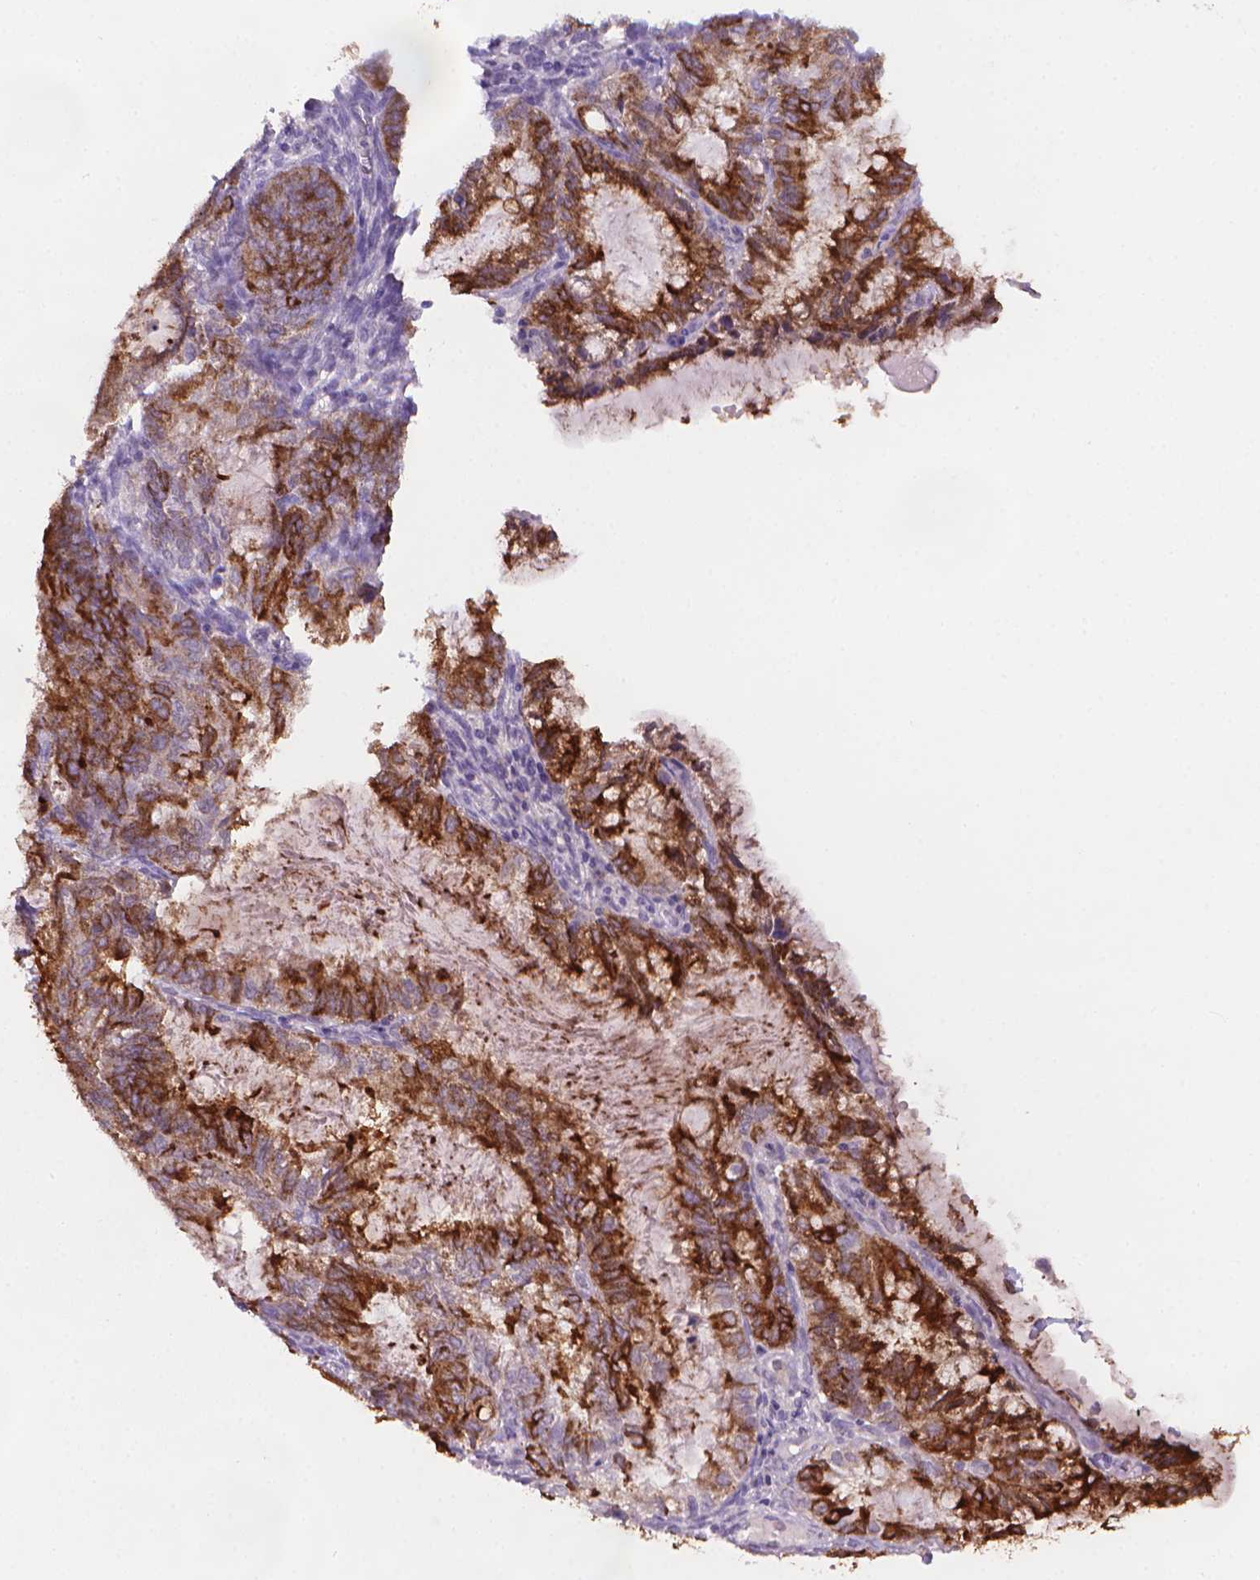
{"staining": {"intensity": "strong", "quantity": ">75%", "location": "cytoplasmic/membranous"}, "tissue": "endometrial cancer", "cell_type": "Tumor cells", "image_type": "cancer", "snomed": [{"axis": "morphology", "description": "Adenocarcinoma, NOS"}, {"axis": "topography", "description": "Endometrium"}], "caption": "Adenocarcinoma (endometrial) stained for a protein (brown) exhibits strong cytoplasmic/membranous positive expression in approximately >75% of tumor cells.", "gene": "MUC1", "patient": {"sex": "female", "age": 86}}